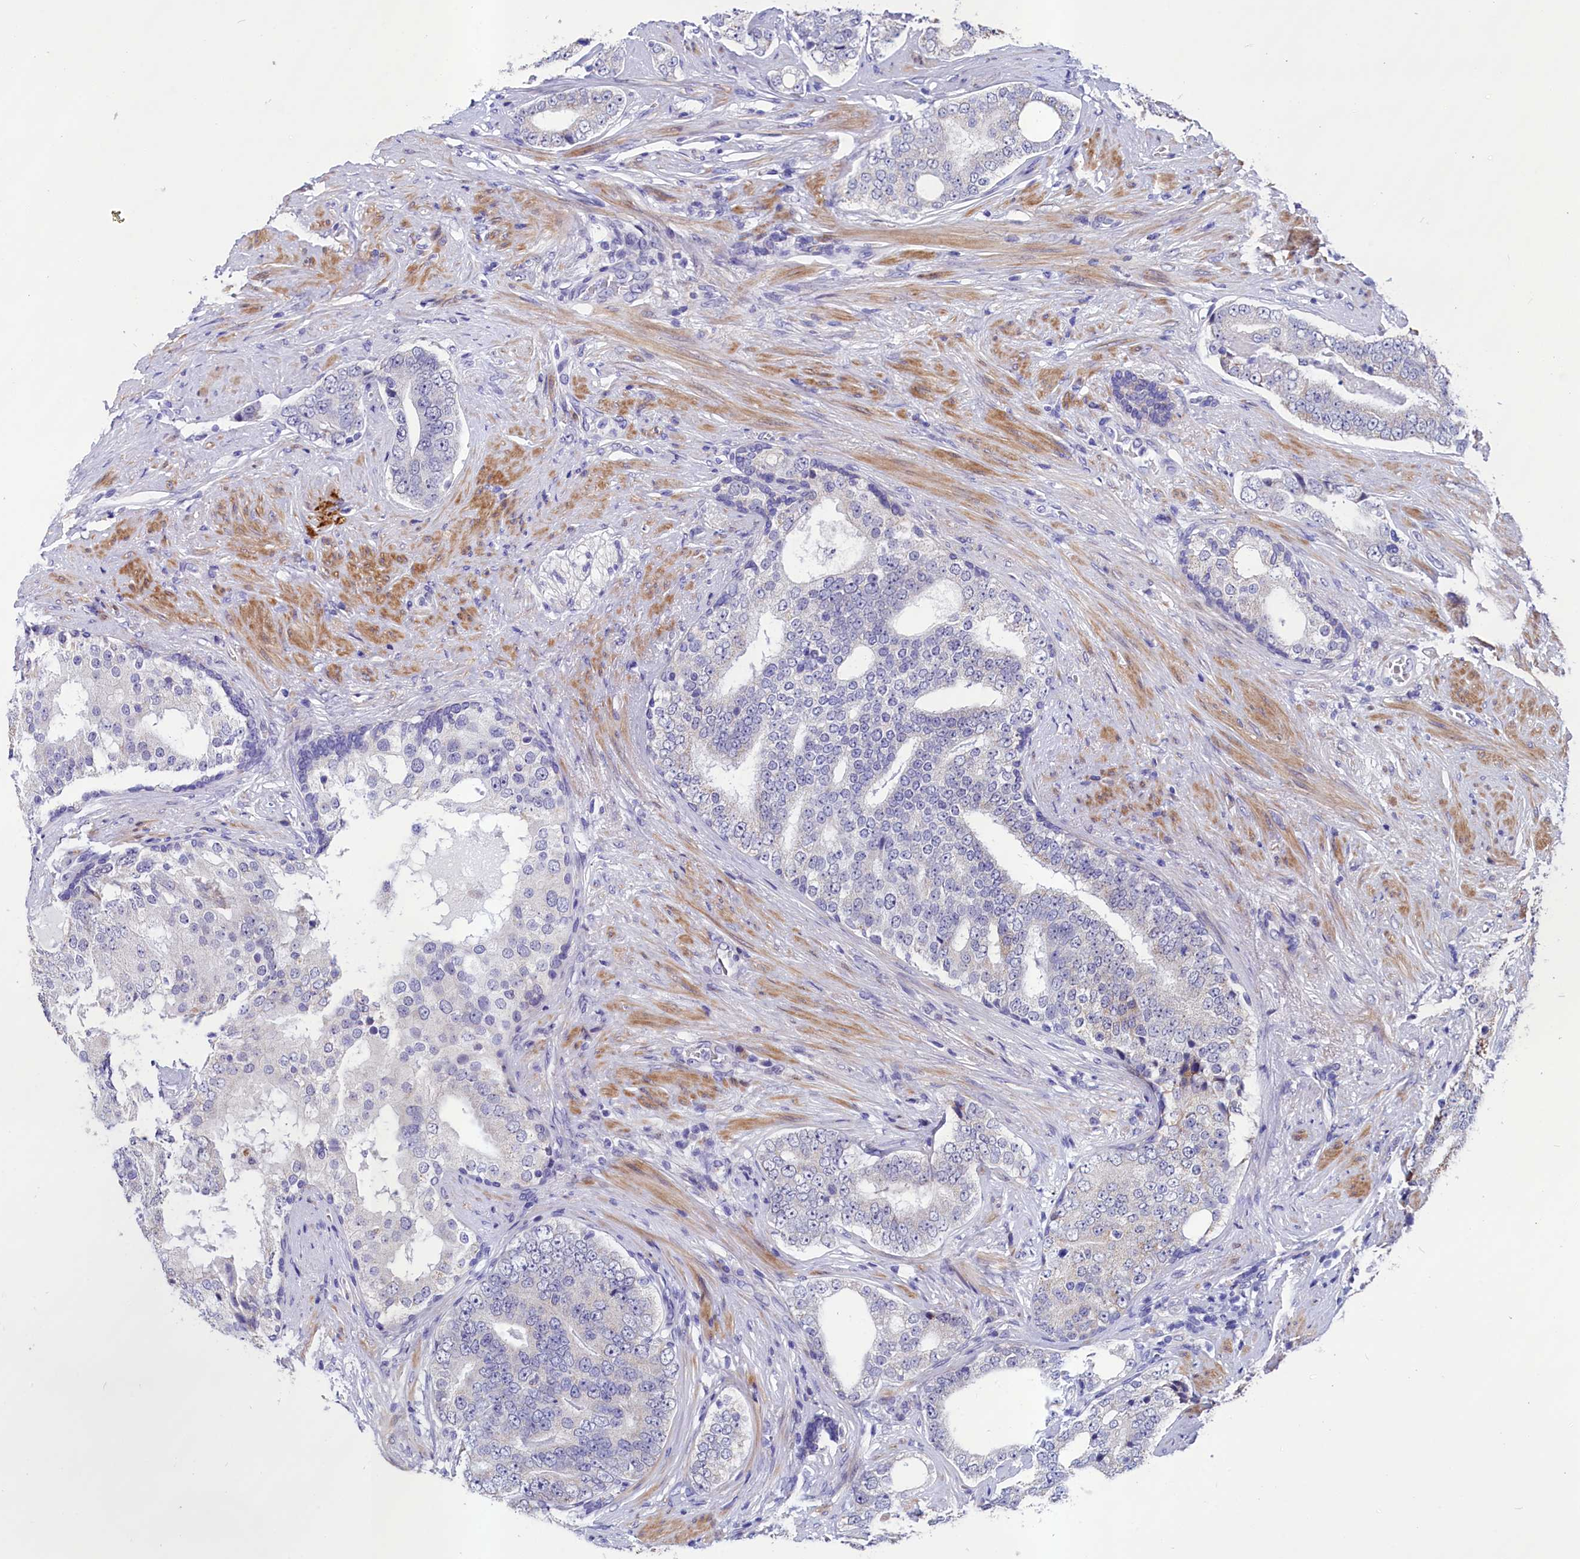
{"staining": {"intensity": "negative", "quantity": "none", "location": "none"}, "tissue": "prostate cancer", "cell_type": "Tumor cells", "image_type": "cancer", "snomed": [{"axis": "morphology", "description": "Adenocarcinoma, High grade"}, {"axis": "topography", "description": "Prostate"}], "caption": "A photomicrograph of prostate adenocarcinoma (high-grade) stained for a protein shows no brown staining in tumor cells. The staining is performed using DAB (3,3'-diaminobenzidine) brown chromogen with nuclei counter-stained in using hematoxylin.", "gene": "SCD5", "patient": {"sex": "male", "age": 56}}